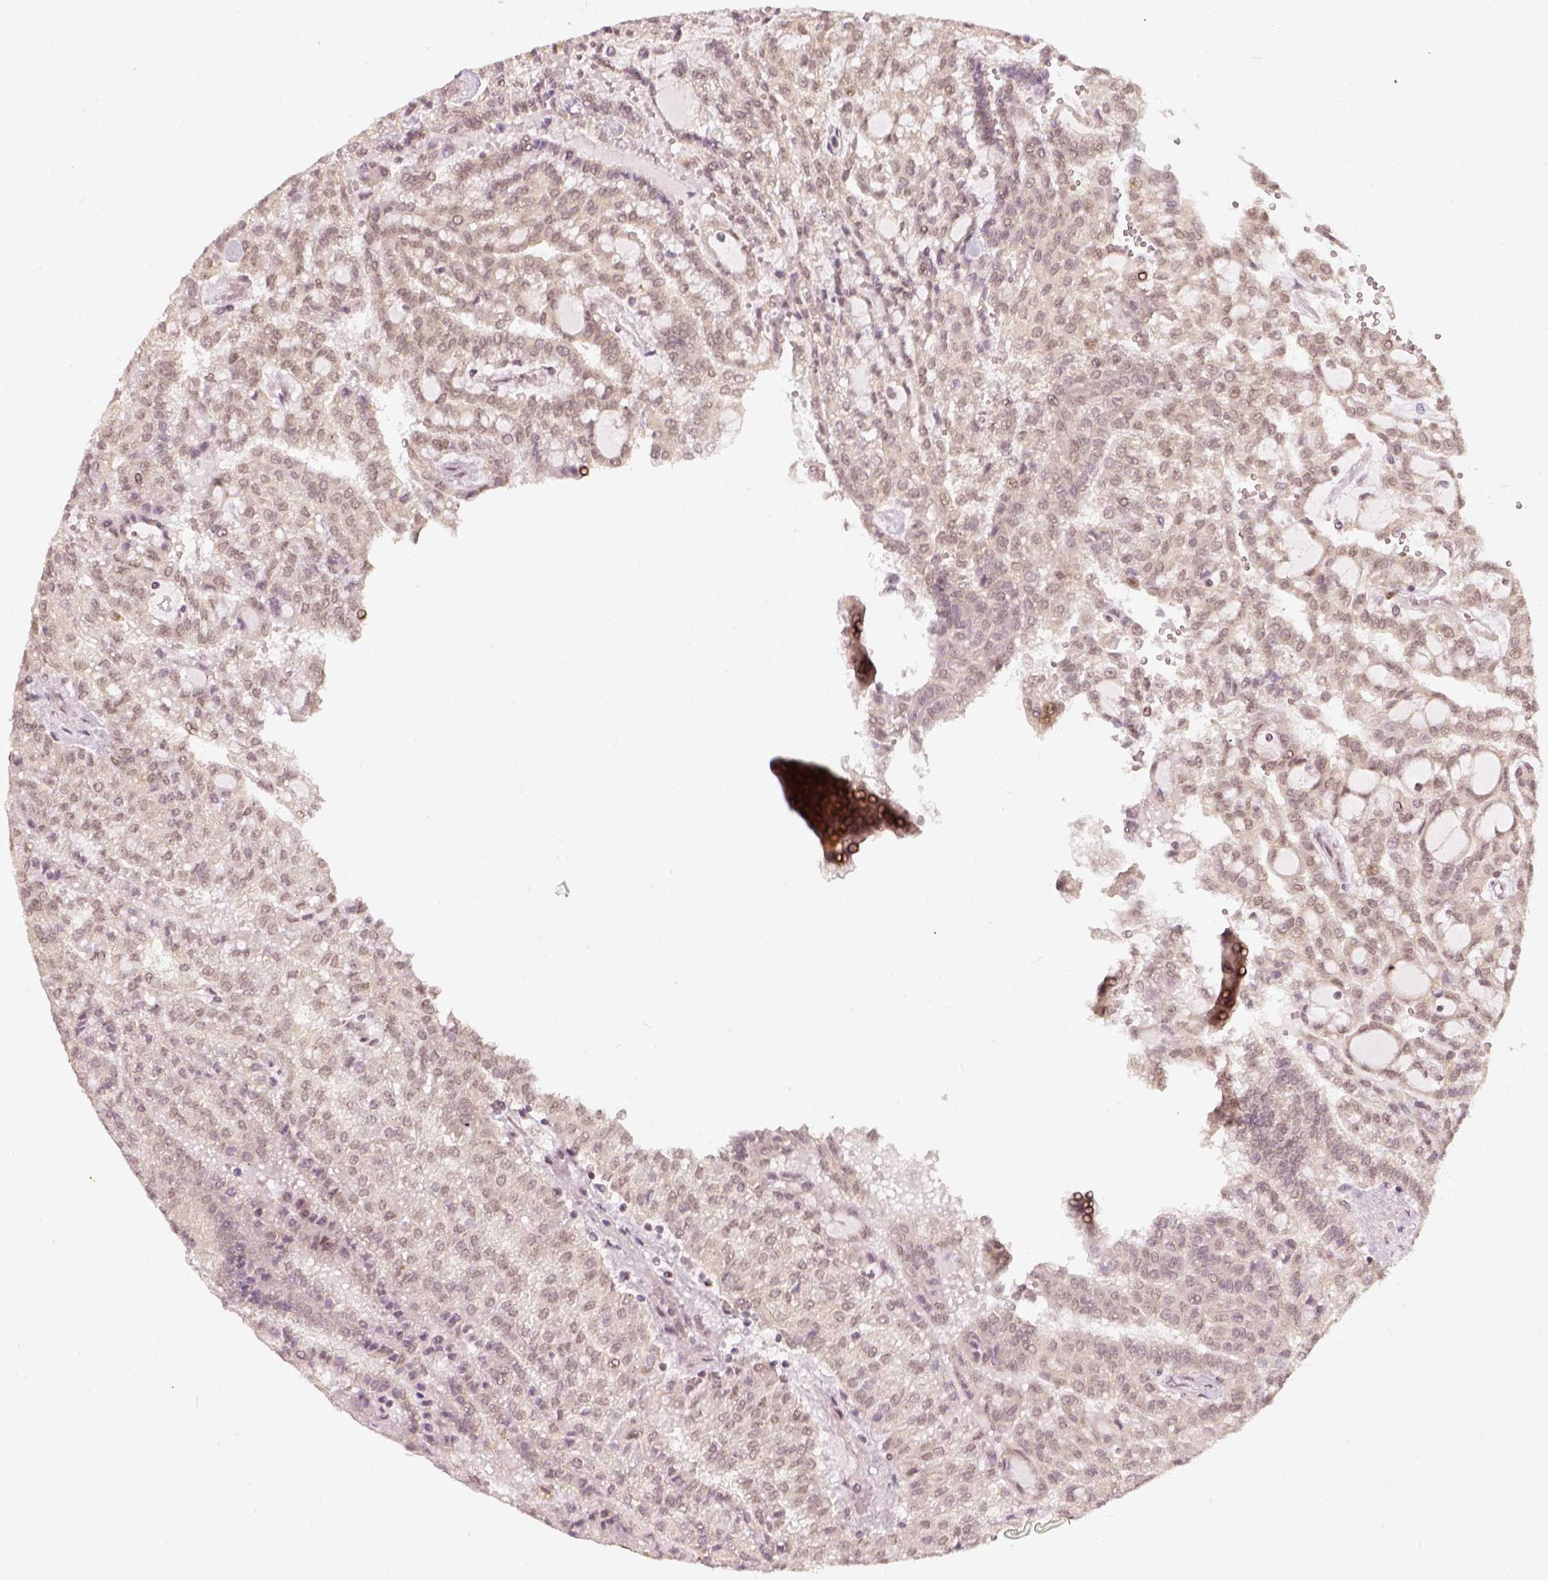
{"staining": {"intensity": "negative", "quantity": "none", "location": "none"}, "tissue": "renal cancer", "cell_type": "Tumor cells", "image_type": "cancer", "snomed": [{"axis": "morphology", "description": "Adenocarcinoma, NOS"}, {"axis": "topography", "description": "Kidney"}], "caption": "A photomicrograph of renal adenocarcinoma stained for a protein shows no brown staining in tumor cells. (DAB immunohistochemistry with hematoxylin counter stain).", "gene": "ZMAT3", "patient": {"sex": "male", "age": 63}}